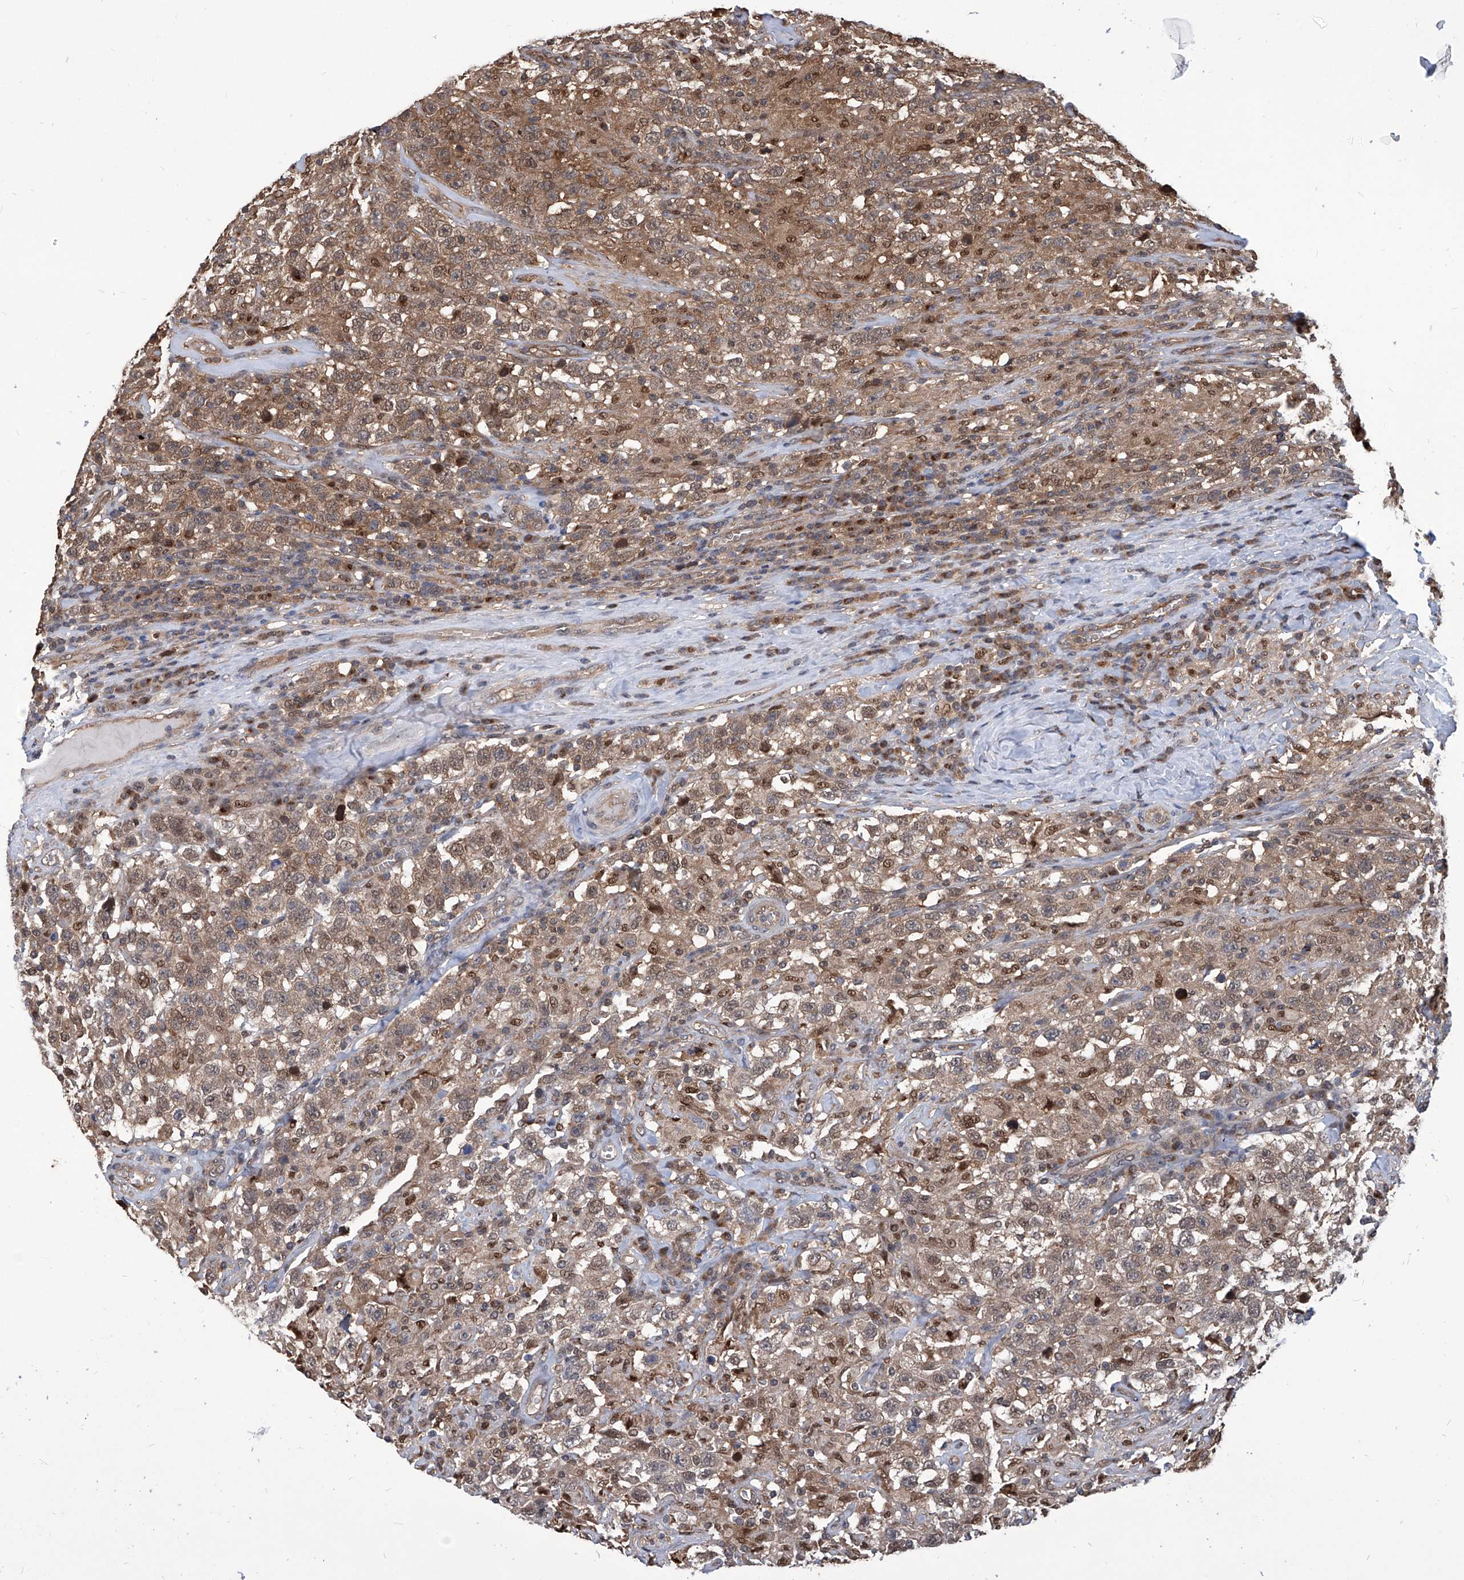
{"staining": {"intensity": "moderate", "quantity": ">75%", "location": "cytoplasmic/membranous,nuclear"}, "tissue": "testis cancer", "cell_type": "Tumor cells", "image_type": "cancer", "snomed": [{"axis": "morphology", "description": "Seminoma, NOS"}, {"axis": "topography", "description": "Testis"}], "caption": "DAB immunohistochemical staining of human testis cancer displays moderate cytoplasmic/membranous and nuclear protein expression in approximately >75% of tumor cells. (DAB = brown stain, brightfield microscopy at high magnification).", "gene": "PSMB1", "patient": {"sex": "male", "age": 41}}